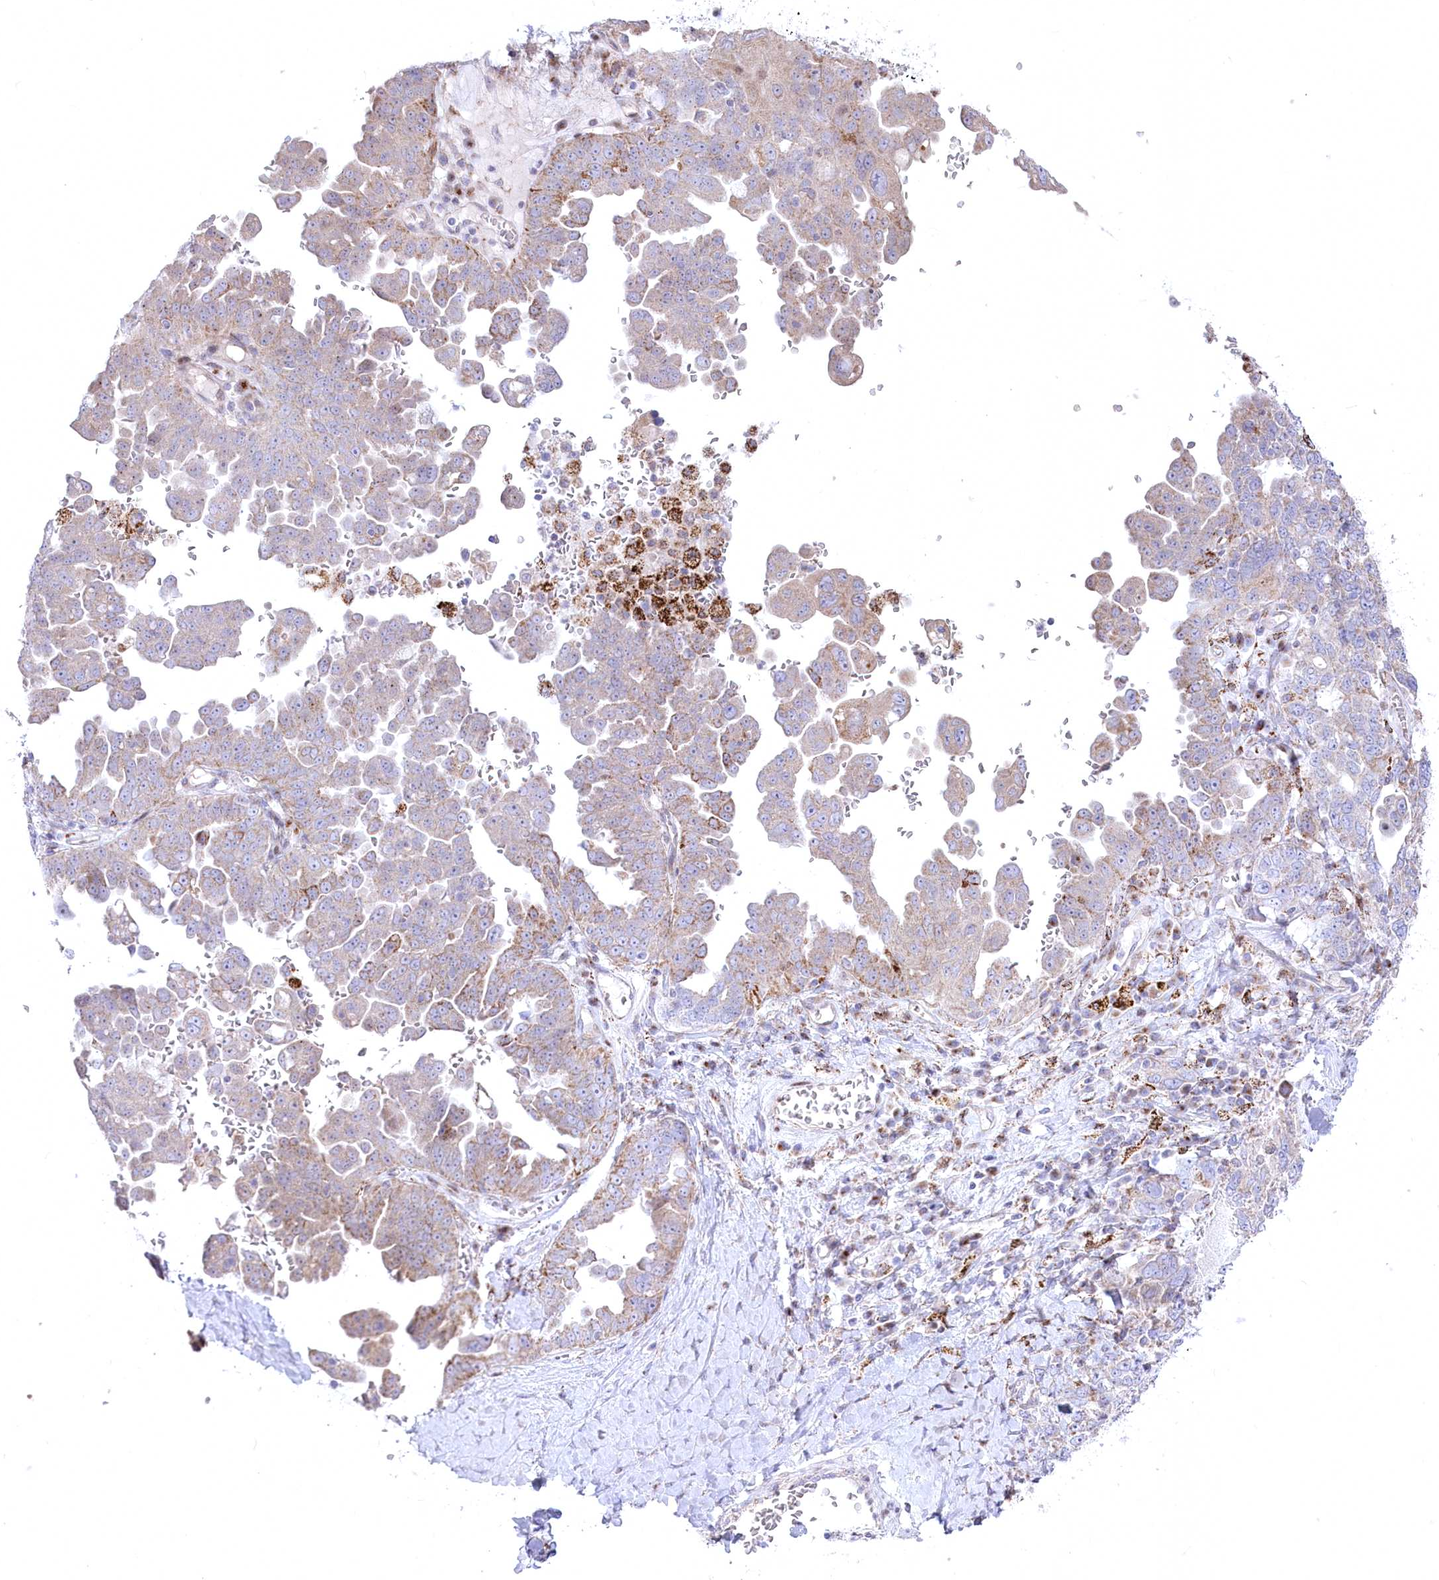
{"staining": {"intensity": "moderate", "quantity": "<25%", "location": "cytoplasmic/membranous"}, "tissue": "ovarian cancer", "cell_type": "Tumor cells", "image_type": "cancer", "snomed": [{"axis": "morphology", "description": "Carcinoma, endometroid"}, {"axis": "topography", "description": "Ovary"}], "caption": "The image reveals staining of endometroid carcinoma (ovarian), revealing moderate cytoplasmic/membranous protein staining (brown color) within tumor cells.", "gene": "CEP164", "patient": {"sex": "female", "age": 62}}